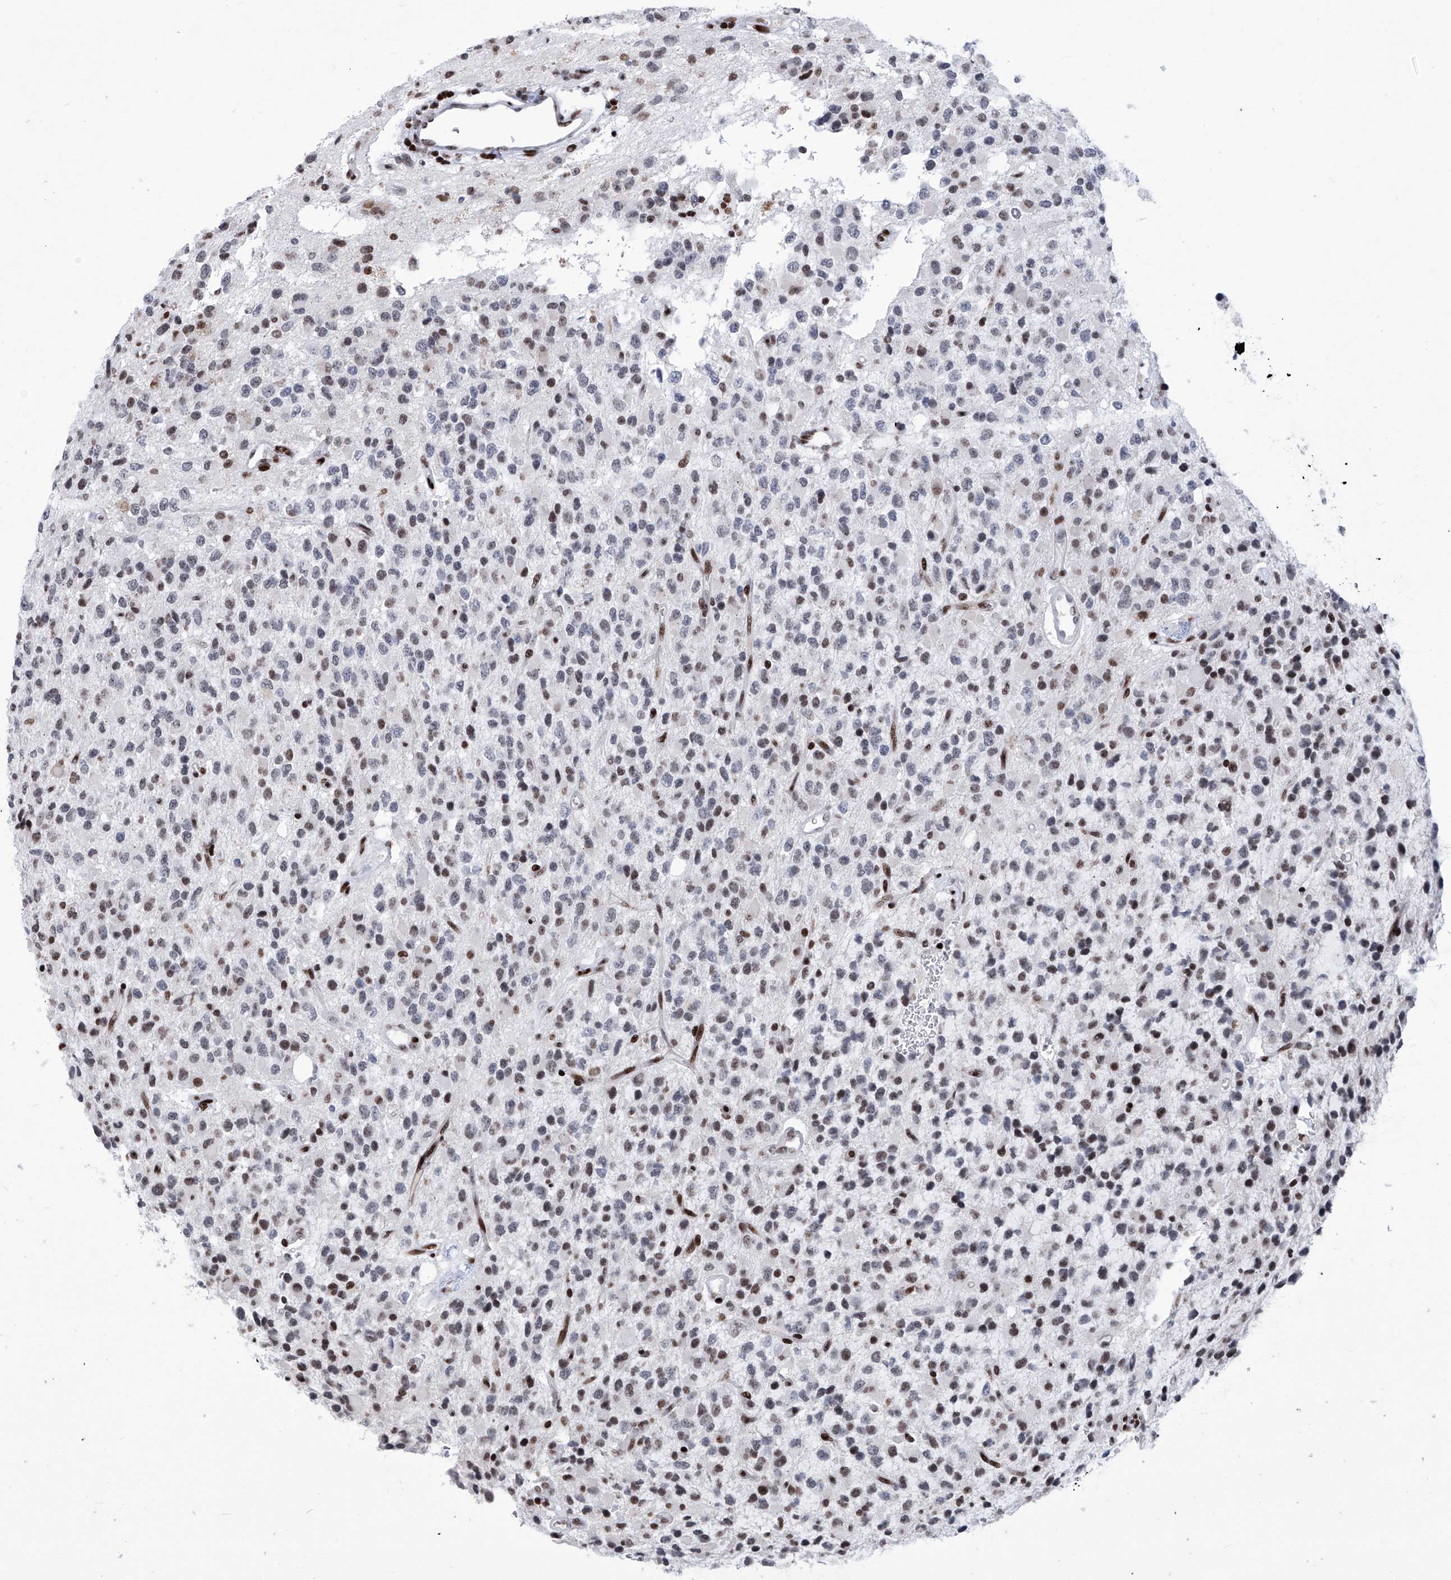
{"staining": {"intensity": "moderate", "quantity": "25%-75%", "location": "nuclear"}, "tissue": "glioma", "cell_type": "Tumor cells", "image_type": "cancer", "snomed": [{"axis": "morphology", "description": "Glioma, malignant, High grade"}, {"axis": "topography", "description": "Brain"}], "caption": "The histopathology image displays immunohistochemical staining of malignant glioma (high-grade). There is moderate nuclear expression is seen in approximately 25%-75% of tumor cells.", "gene": "HEY2", "patient": {"sex": "male", "age": 34}}